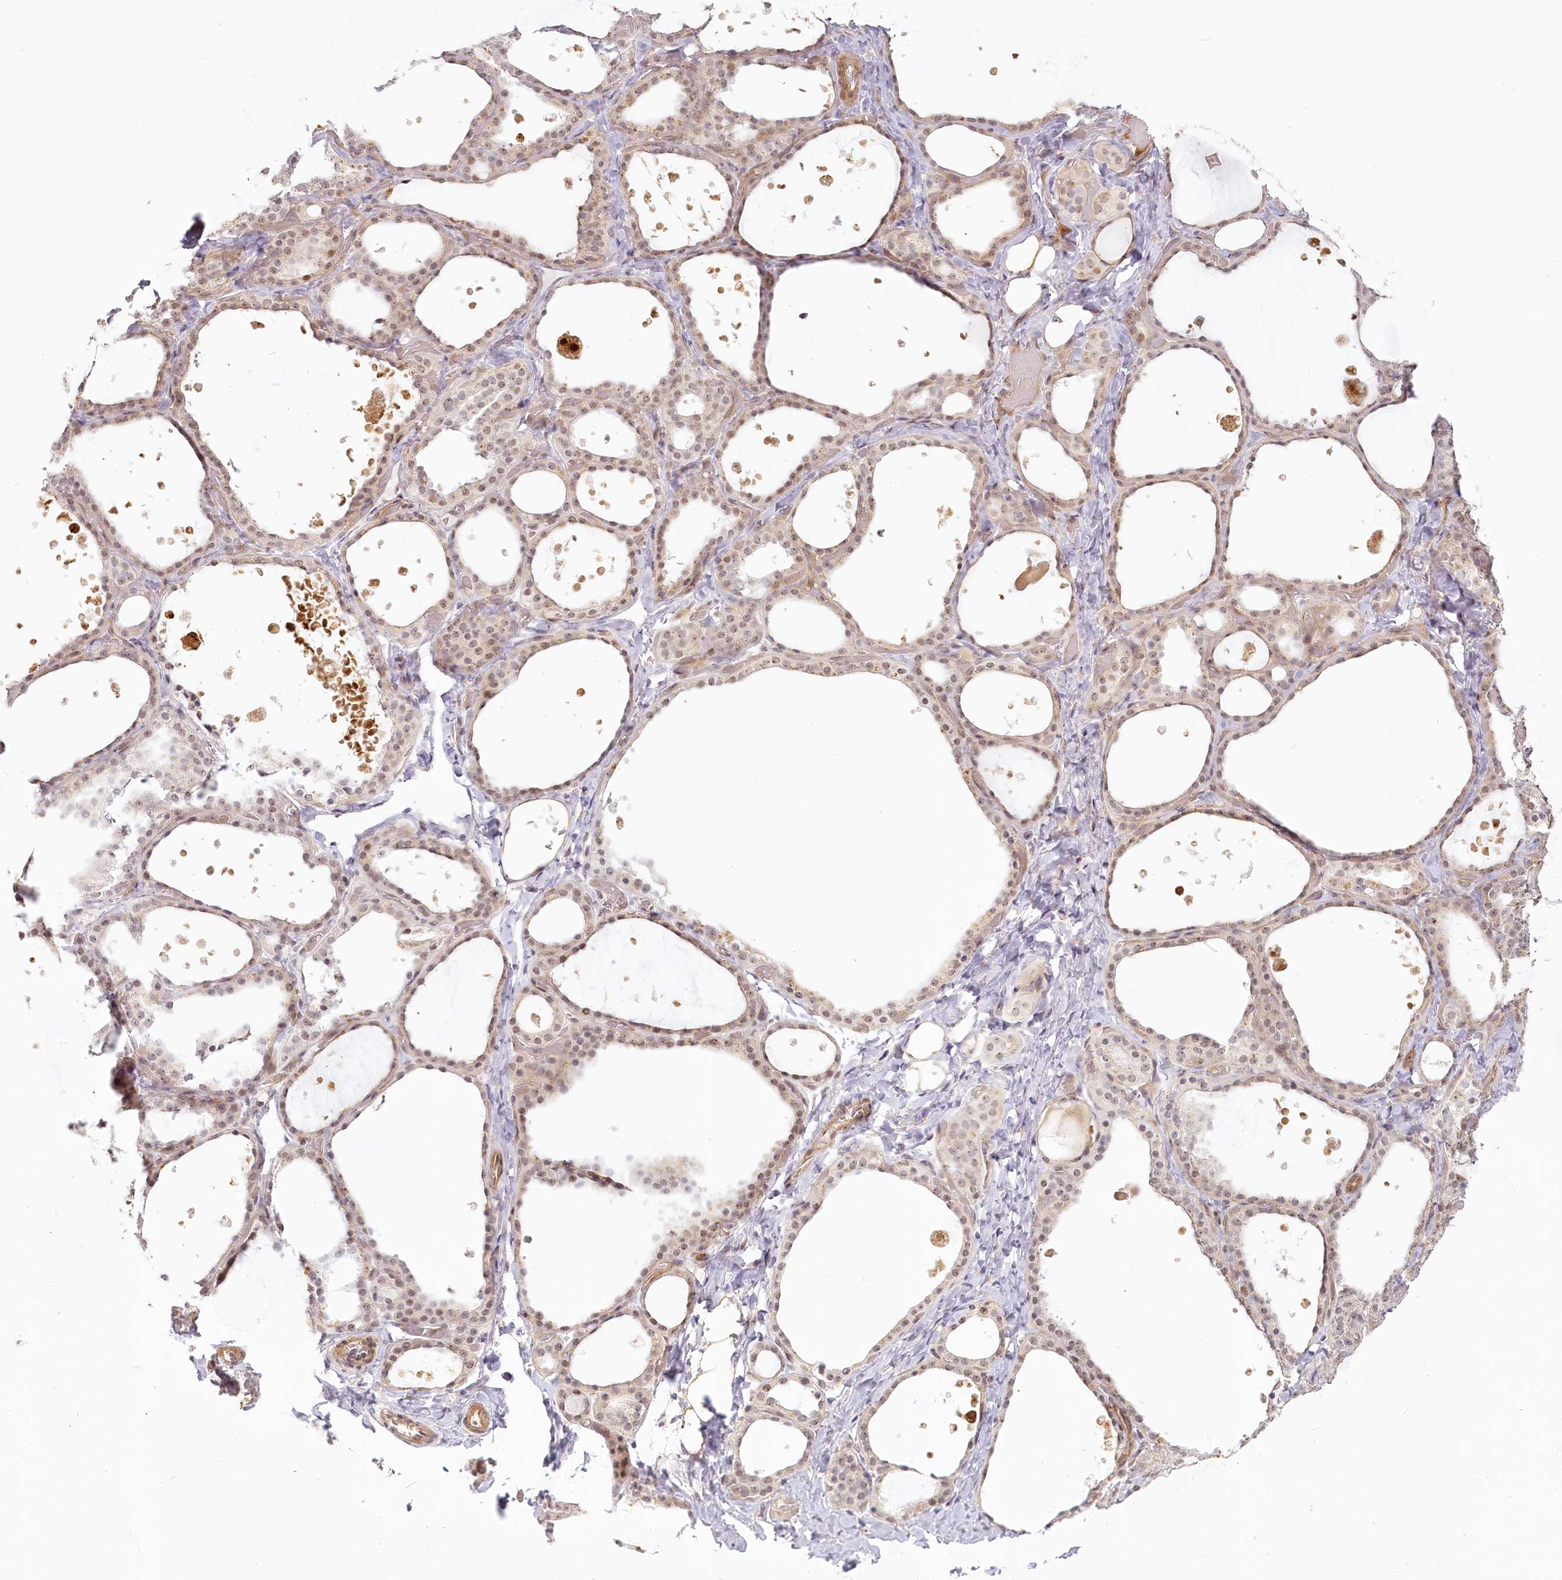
{"staining": {"intensity": "moderate", "quantity": "25%-75%", "location": "cytoplasmic/membranous,nuclear"}, "tissue": "thyroid gland", "cell_type": "Glandular cells", "image_type": "normal", "snomed": [{"axis": "morphology", "description": "Normal tissue, NOS"}, {"axis": "topography", "description": "Thyroid gland"}], "caption": "This photomicrograph reveals immunohistochemistry (IHC) staining of normal human thyroid gland, with medium moderate cytoplasmic/membranous,nuclear staining in about 25%-75% of glandular cells.", "gene": "EXOSC7", "patient": {"sex": "female", "age": 44}}